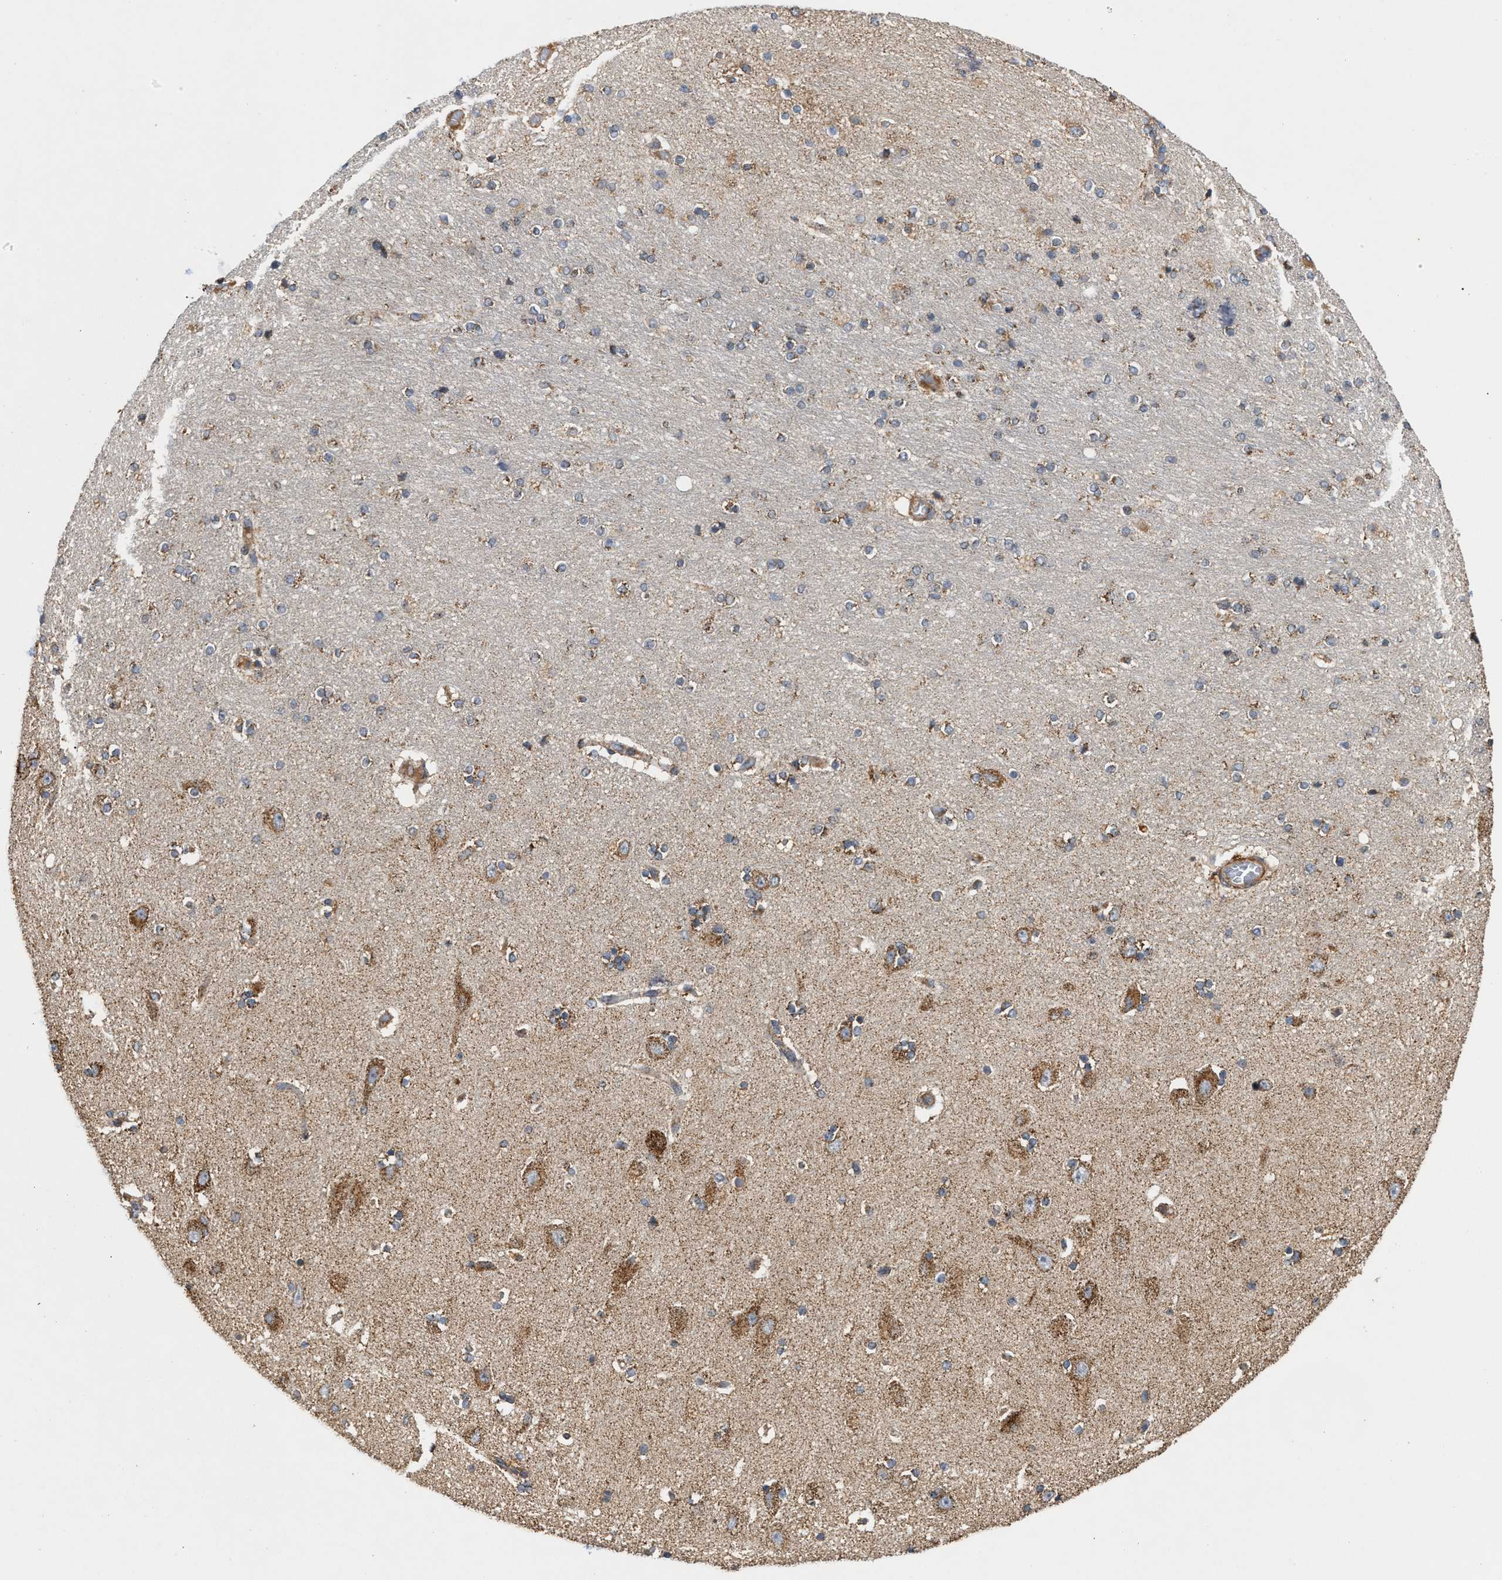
{"staining": {"intensity": "moderate", "quantity": ">75%", "location": "cytoplasmic/membranous"}, "tissue": "hippocampus", "cell_type": "Glial cells", "image_type": "normal", "snomed": [{"axis": "morphology", "description": "Normal tissue, NOS"}, {"axis": "topography", "description": "Hippocampus"}], "caption": "Human hippocampus stained with a brown dye demonstrates moderate cytoplasmic/membranous positive positivity in approximately >75% of glial cells.", "gene": "TACO1", "patient": {"sex": "female", "age": 54}}